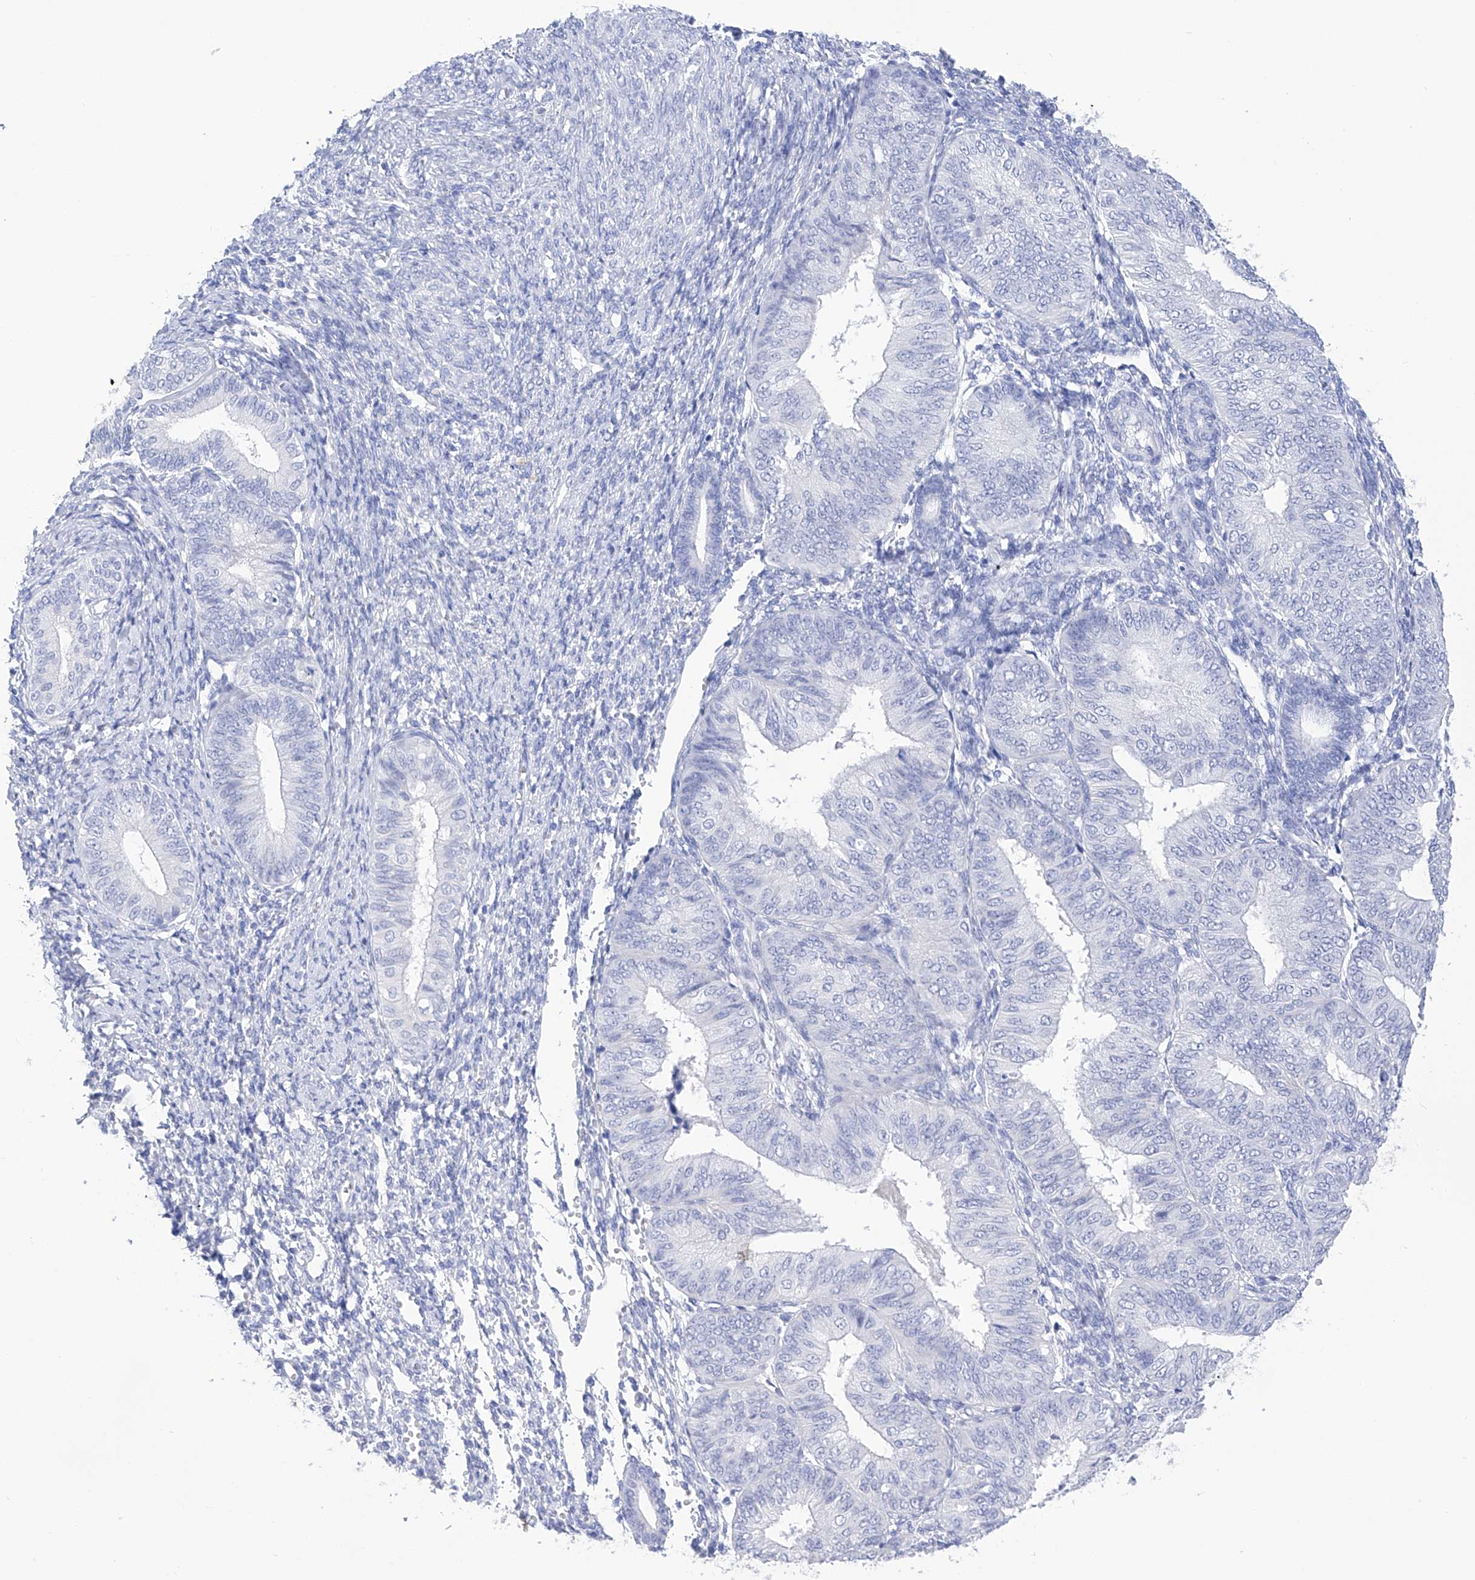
{"staining": {"intensity": "negative", "quantity": "none", "location": "none"}, "tissue": "endometrial cancer", "cell_type": "Tumor cells", "image_type": "cancer", "snomed": [{"axis": "morphology", "description": "Adenocarcinoma, NOS"}, {"axis": "topography", "description": "Endometrium"}], "caption": "The image reveals no significant staining in tumor cells of endometrial cancer (adenocarcinoma).", "gene": "FLG", "patient": {"sex": "female", "age": 58}}